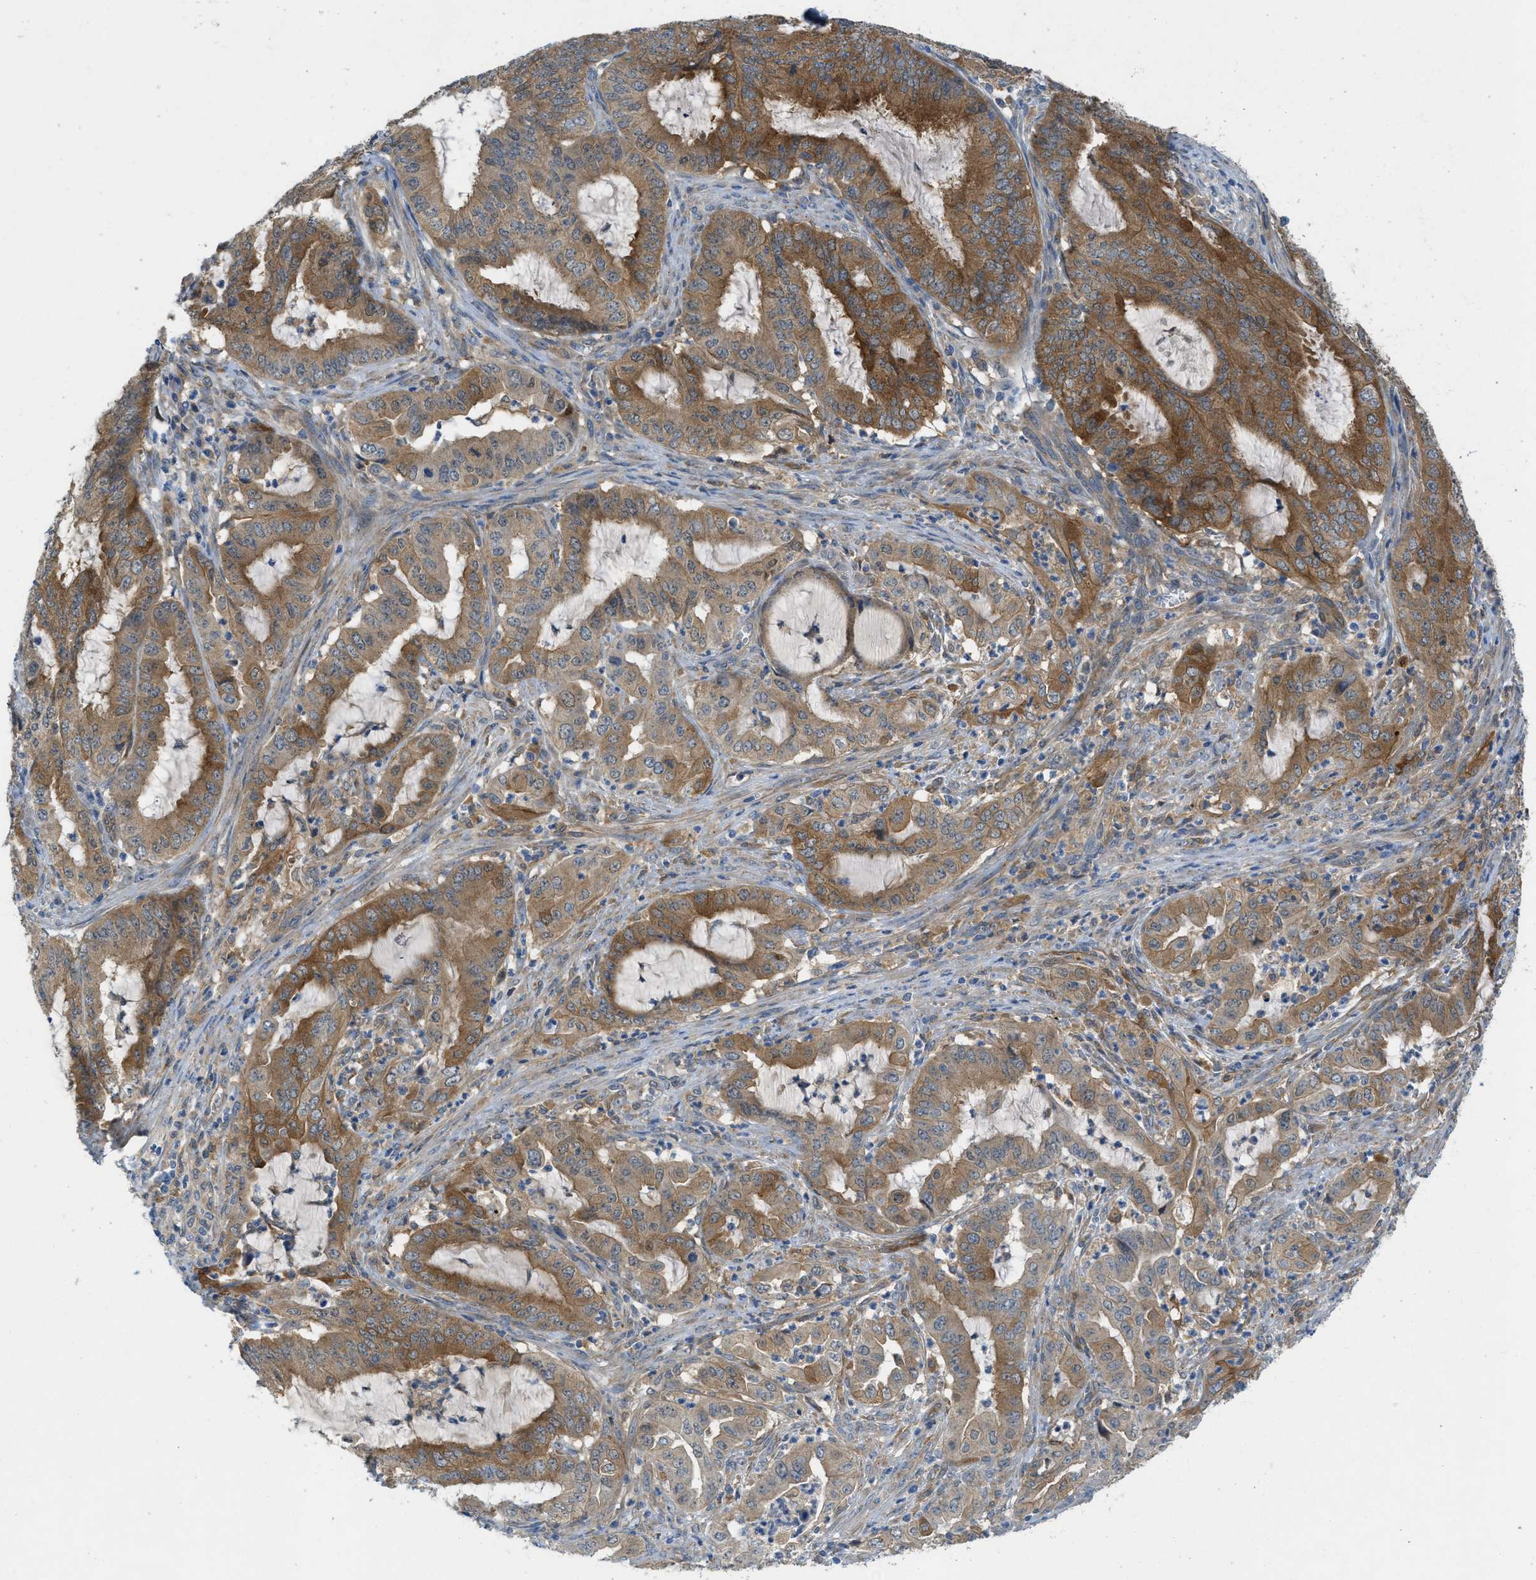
{"staining": {"intensity": "strong", "quantity": ">75%", "location": "cytoplasmic/membranous"}, "tissue": "endometrial cancer", "cell_type": "Tumor cells", "image_type": "cancer", "snomed": [{"axis": "morphology", "description": "Adenocarcinoma, NOS"}, {"axis": "topography", "description": "Endometrium"}], "caption": "A photomicrograph of adenocarcinoma (endometrial) stained for a protein demonstrates strong cytoplasmic/membranous brown staining in tumor cells.", "gene": "RIPK2", "patient": {"sex": "female", "age": 70}}